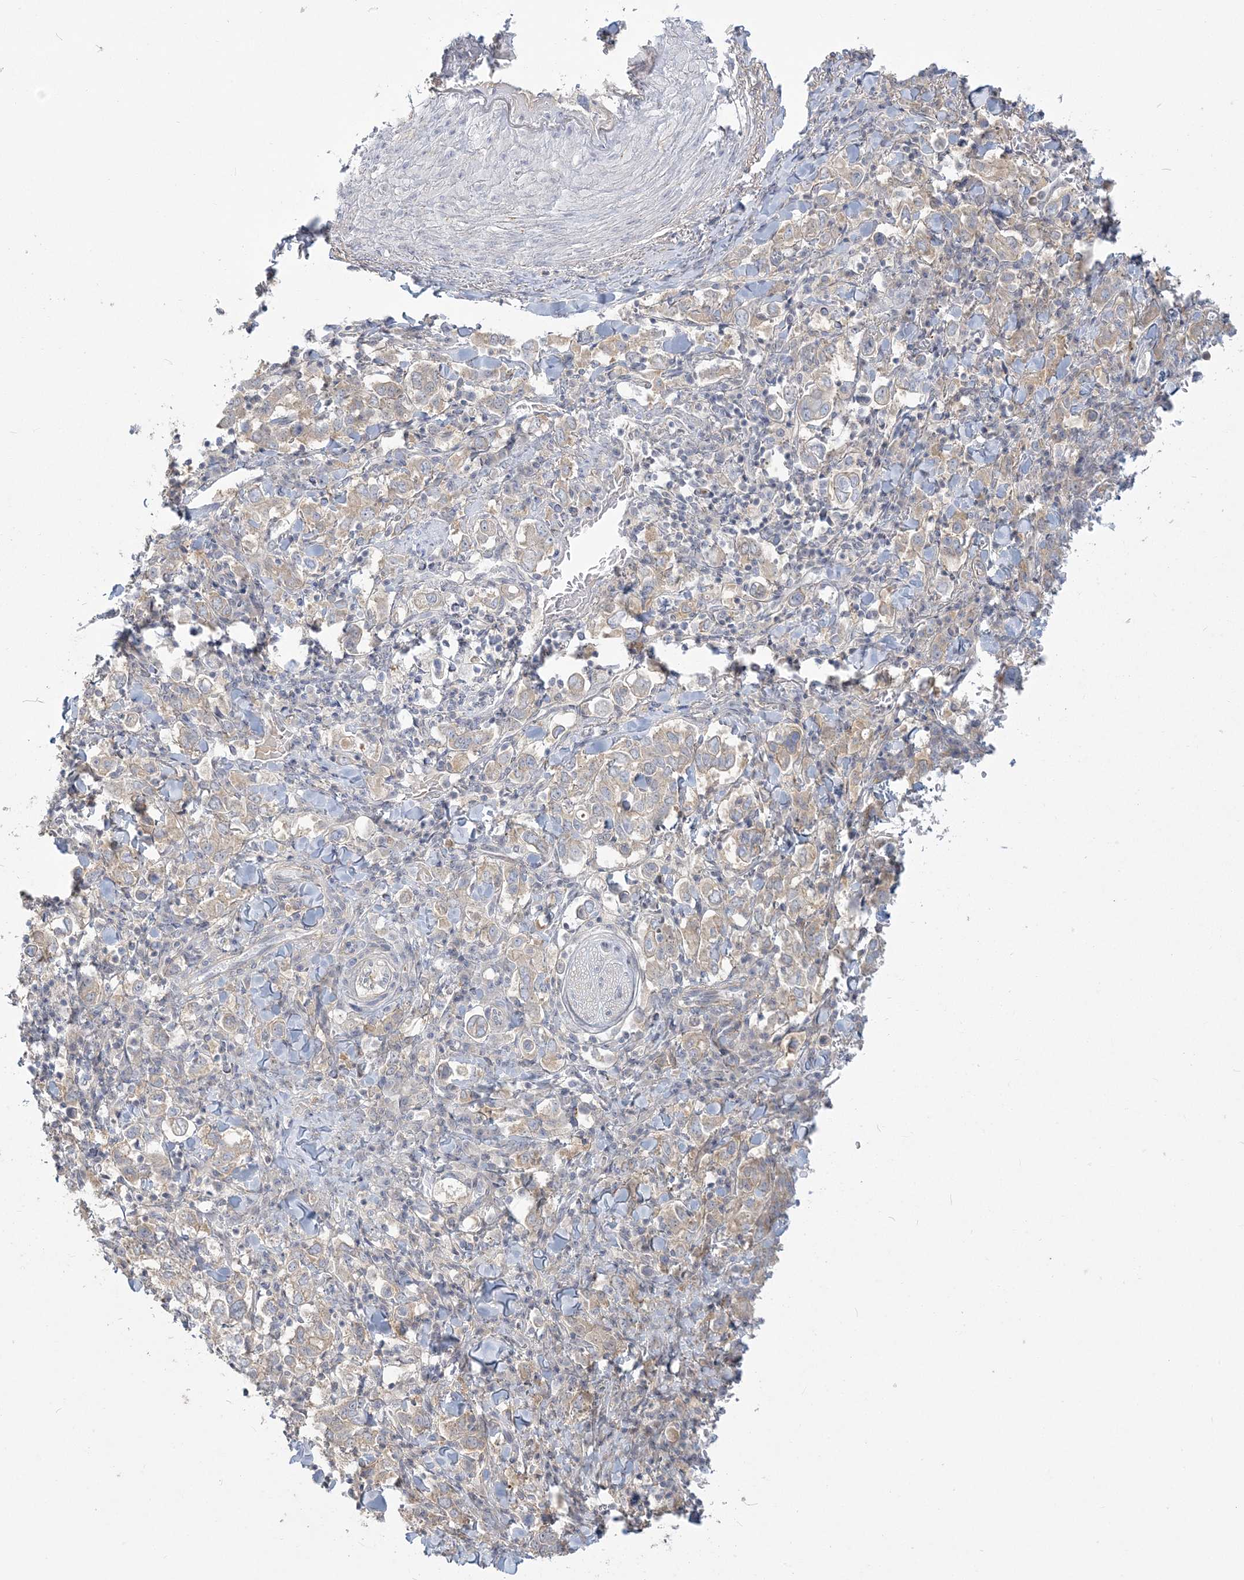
{"staining": {"intensity": "moderate", "quantity": "25%-75%", "location": "cytoplasmic/membranous"}, "tissue": "stomach cancer", "cell_type": "Tumor cells", "image_type": "cancer", "snomed": [{"axis": "morphology", "description": "Adenocarcinoma, NOS"}, {"axis": "topography", "description": "Stomach, upper"}], "caption": "Immunohistochemistry photomicrograph of neoplastic tissue: adenocarcinoma (stomach) stained using immunohistochemistry reveals medium levels of moderate protein expression localized specifically in the cytoplasmic/membranous of tumor cells, appearing as a cytoplasmic/membranous brown color.", "gene": "ANKS1A", "patient": {"sex": "male", "age": 62}}